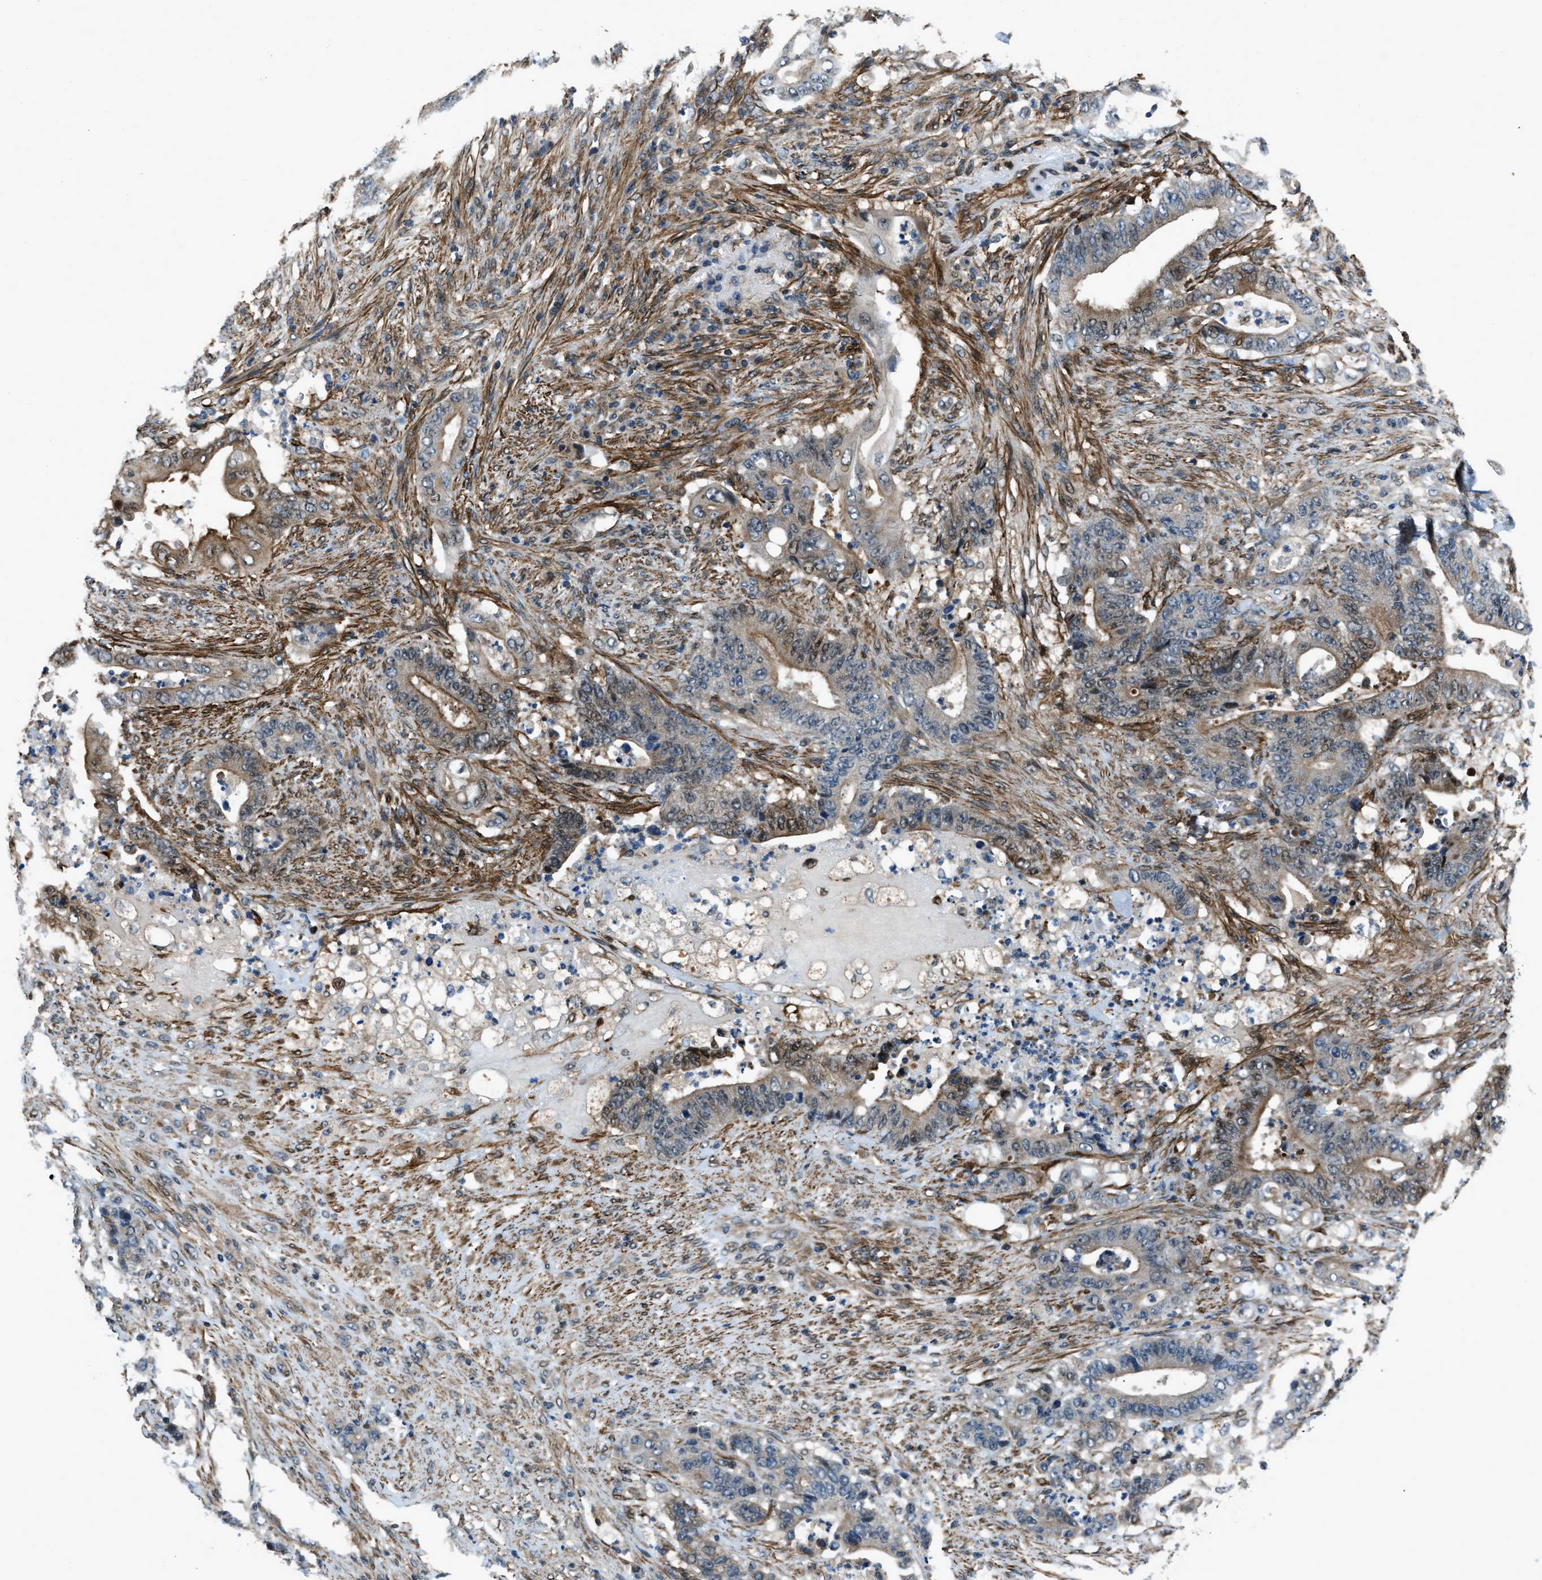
{"staining": {"intensity": "moderate", "quantity": "25%-75%", "location": "cytoplasmic/membranous"}, "tissue": "stomach cancer", "cell_type": "Tumor cells", "image_type": "cancer", "snomed": [{"axis": "morphology", "description": "Adenocarcinoma, NOS"}, {"axis": "topography", "description": "Stomach"}], "caption": "Stomach adenocarcinoma stained with a brown dye reveals moderate cytoplasmic/membranous positive expression in about 25%-75% of tumor cells.", "gene": "NUDCD3", "patient": {"sex": "female", "age": 73}}